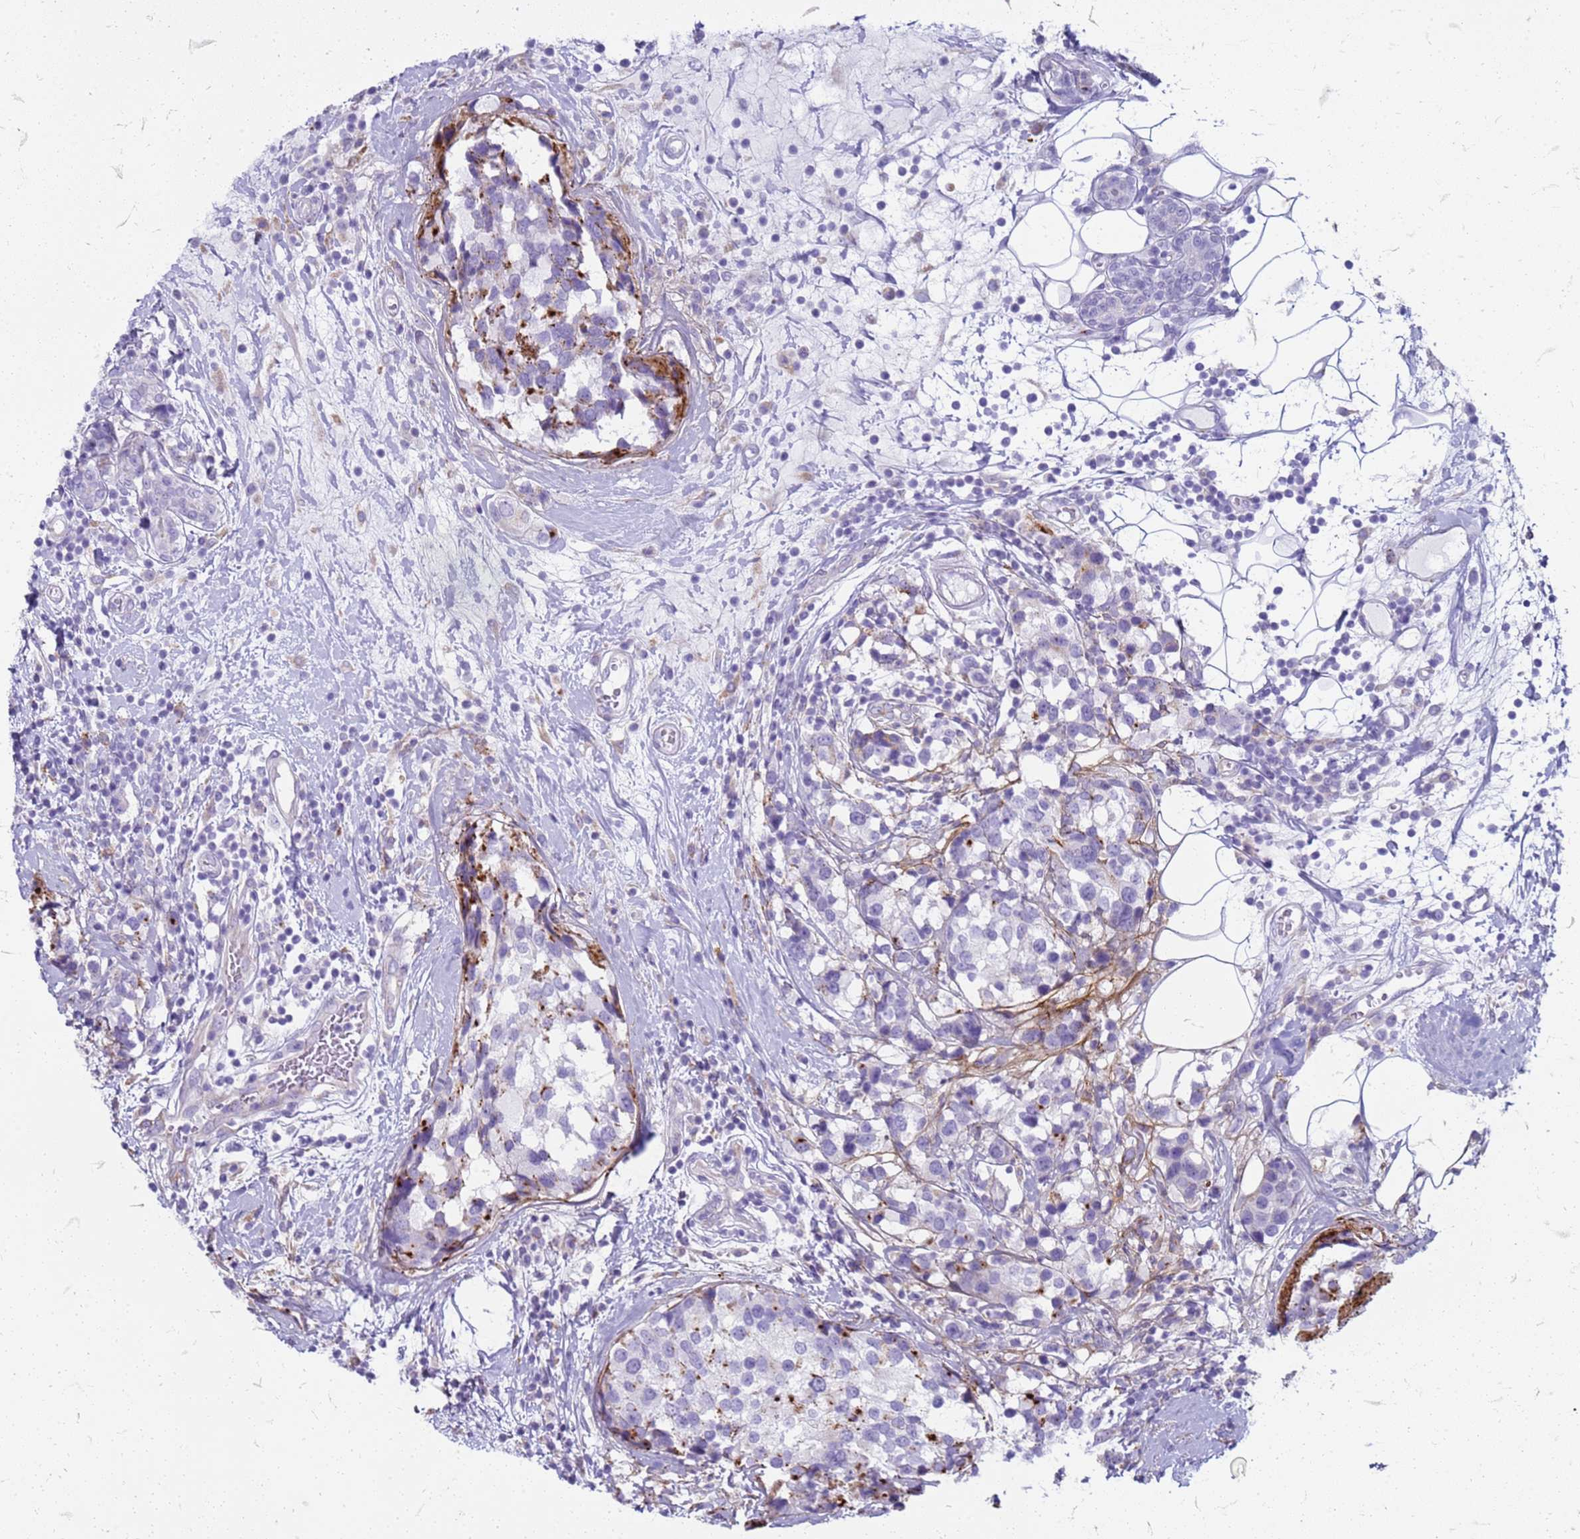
{"staining": {"intensity": "negative", "quantity": "none", "location": "none"}, "tissue": "breast cancer", "cell_type": "Tumor cells", "image_type": "cancer", "snomed": [{"axis": "morphology", "description": "Lobular carcinoma"}, {"axis": "topography", "description": "Breast"}], "caption": "The histopathology image displays no significant expression in tumor cells of breast lobular carcinoma. (Immunohistochemistry, brightfield microscopy, high magnification).", "gene": "PDK3", "patient": {"sex": "female", "age": 59}}